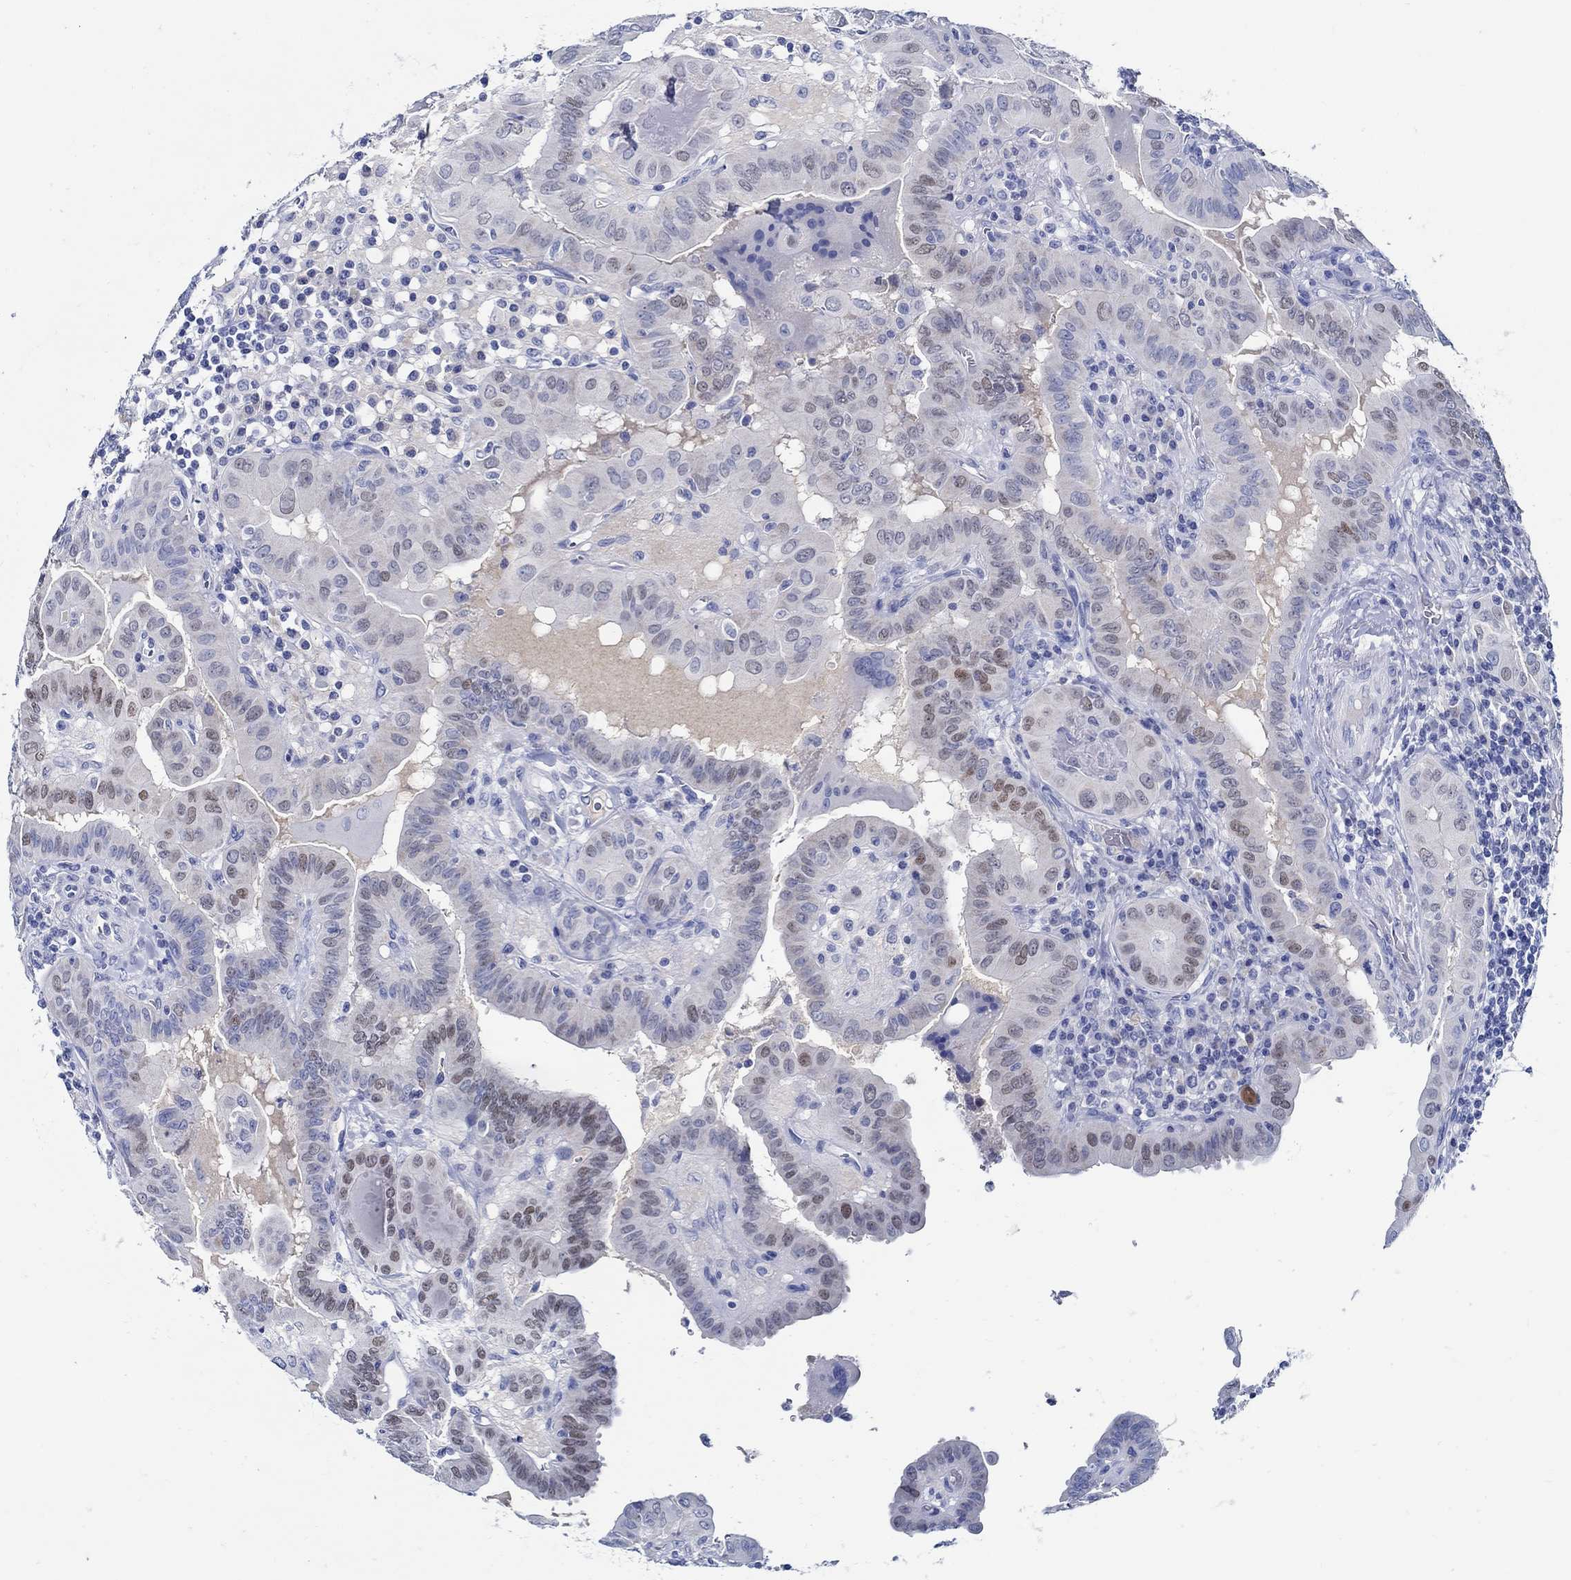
{"staining": {"intensity": "moderate", "quantity": "<25%", "location": "nuclear"}, "tissue": "thyroid cancer", "cell_type": "Tumor cells", "image_type": "cancer", "snomed": [{"axis": "morphology", "description": "Papillary adenocarcinoma, NOS"}, {"axis": "topography", "description": "Thyroid gland"}], "caption": "Moderate nuclear protein positivity is seen in approximately <25% of tumor cells in thyroid cancer.", "gene": "PAX9", "patient": {"sex": "female", "age": 37}}